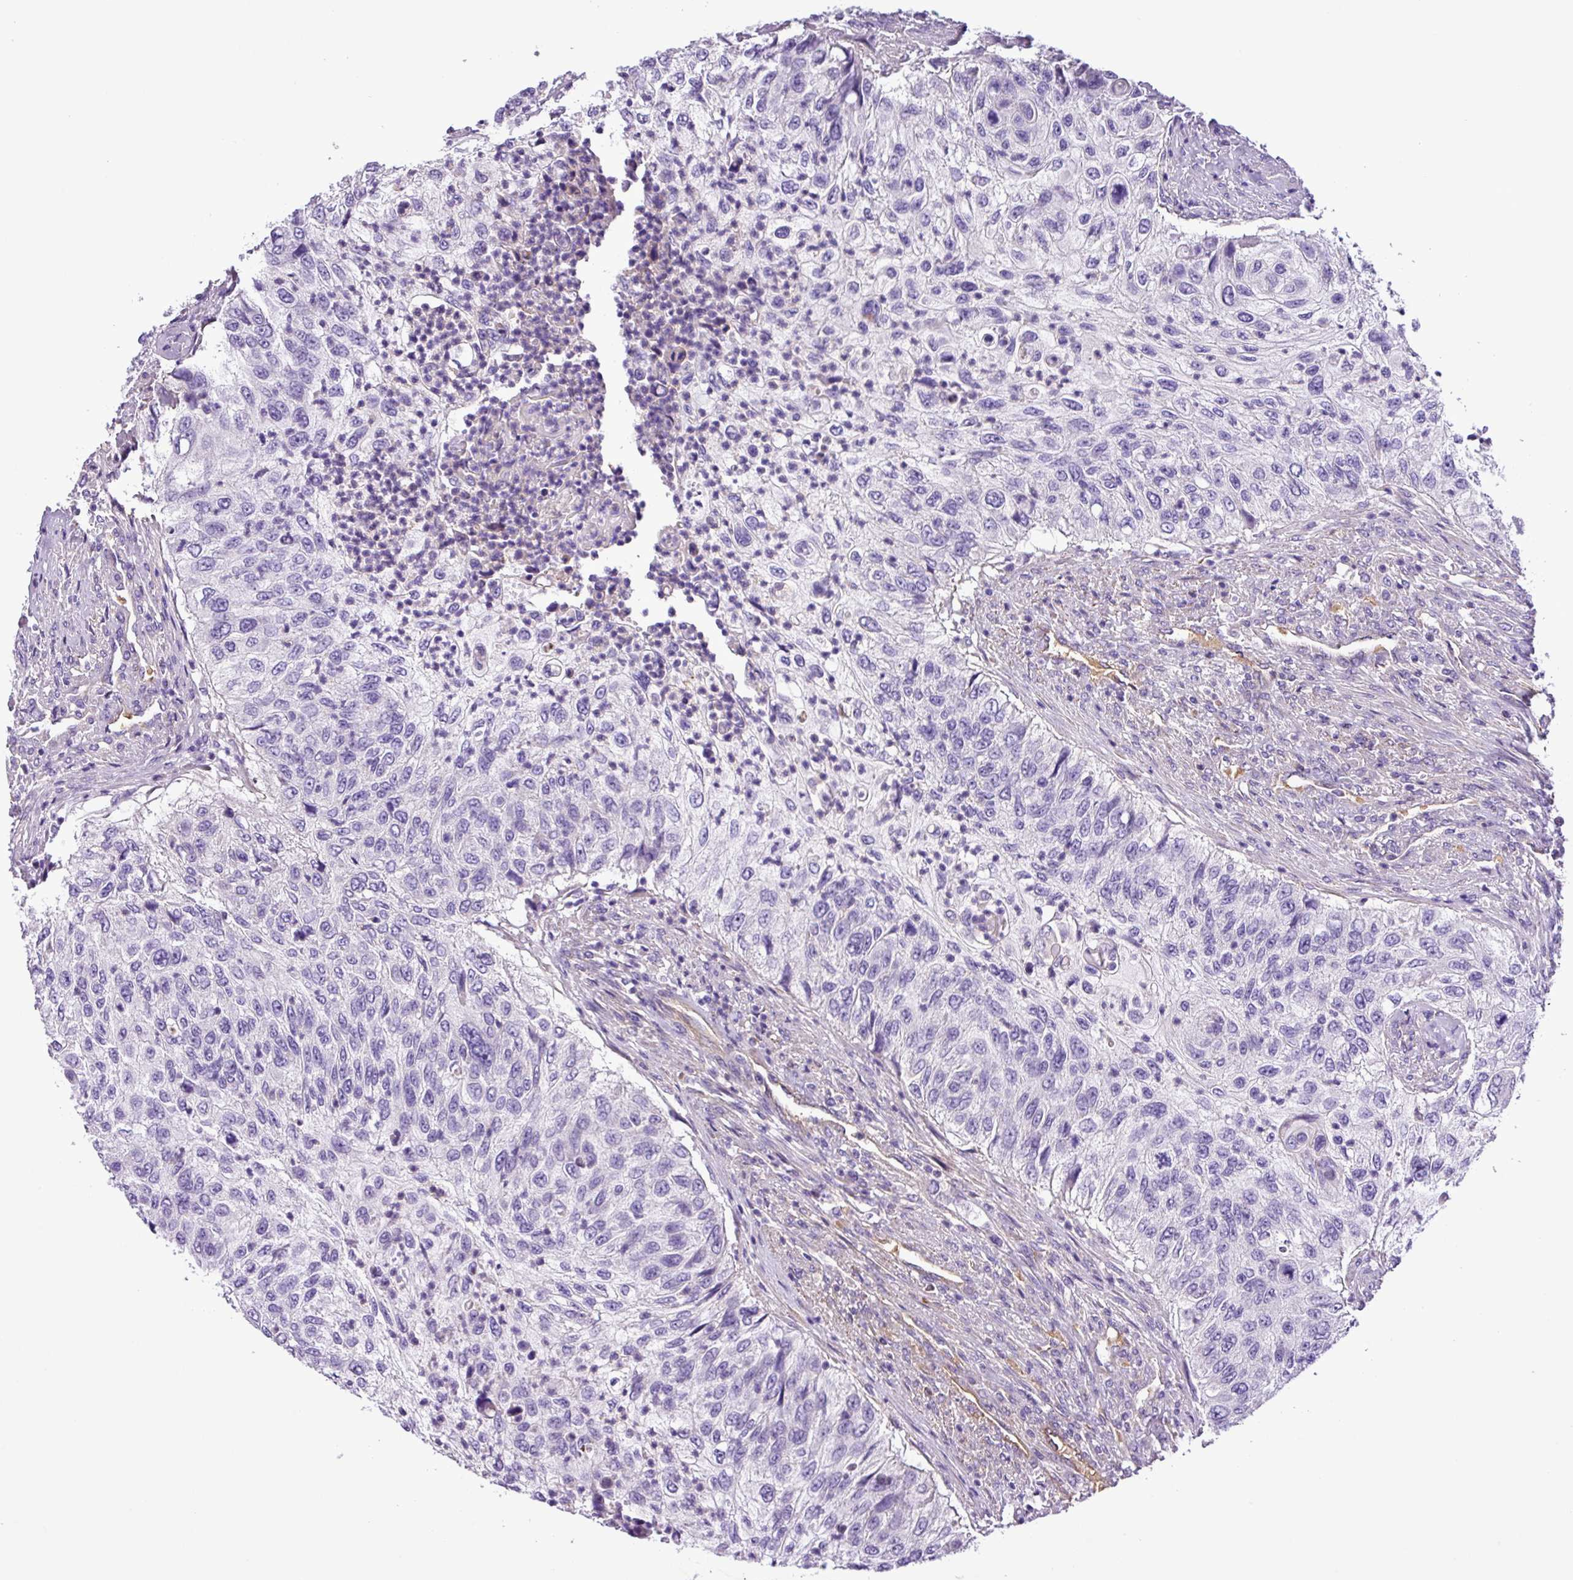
{"staining": {"intensity": "negative", "quantity": "none", "location": "none"}, "tissue": "urothelial cancer", "cell_type": "Tumor cells", "image_type": "cancer", "snomed": [{"axis": "morphology", "description": "Urothelial carcinoma, High grade"}, {"axis": "topography", "description": "Urinary bladder"}], "caption": "An IHC micrograph of urothelial cancer is shown. There is no staining in tumor cells of urothelial cancer. (DAB (3,3'-diaminobenzidine) IHC with hematoxylin counter stain).", "gene": "C11orf91", "patient": {"sex": "female", "age": 60}}